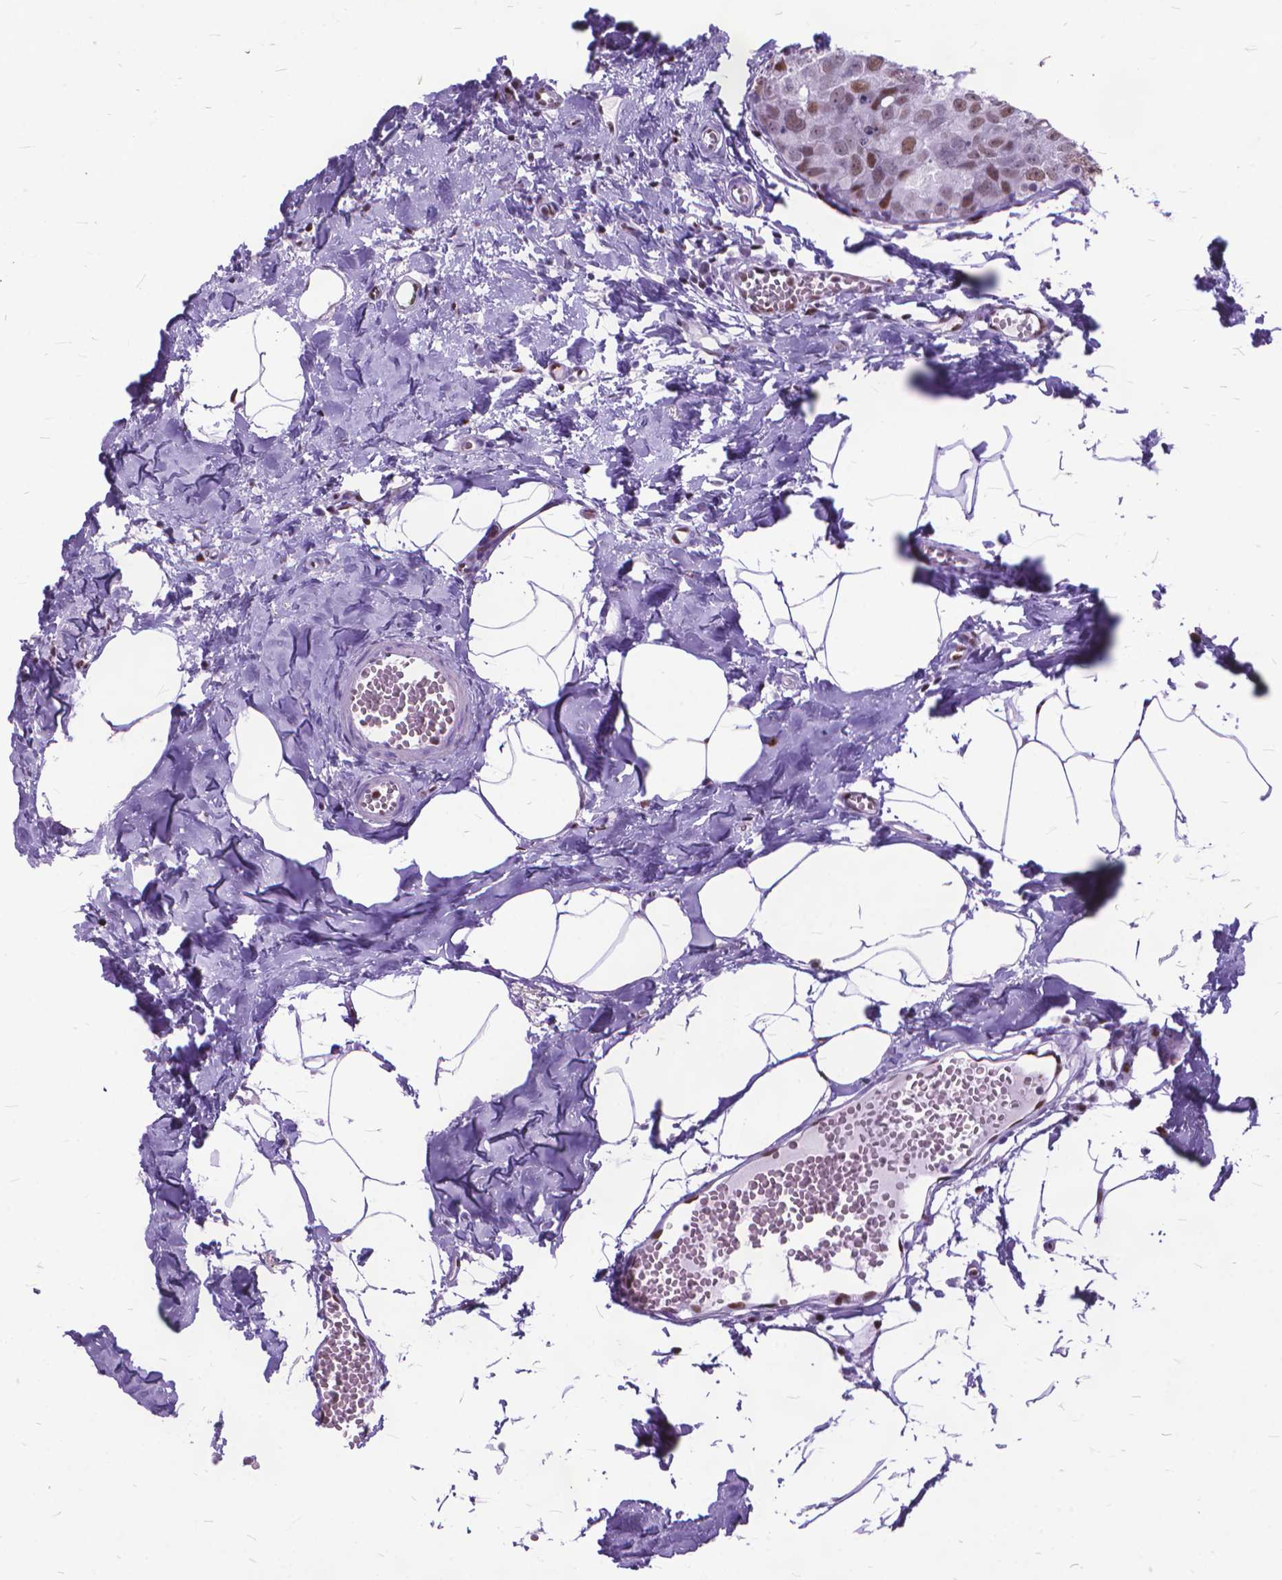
{"staining": {"intensity": "weak", "quantity": "25%-75%", "location": "nuclear"}, "tissue": "breast cancer", "cell_type": "Tumor cells", "image_type": "cancer", "snomed": [{"axis": "morphology", "description": "Duct carcinoma"}, {"axis": "topography", "description": "Breast"}], "caption": "Protein staining demonstrates weak nuclear positivity in about 25%-75% of tumor cells in breast infiltrating ductal carcinoma. (DAB (3,3'-diaminobenzidine) IHC, brown staining for protein, blue staining for nuclei).", "gene": "POLE4", "patient": {"sex": "female", "age": 38}}